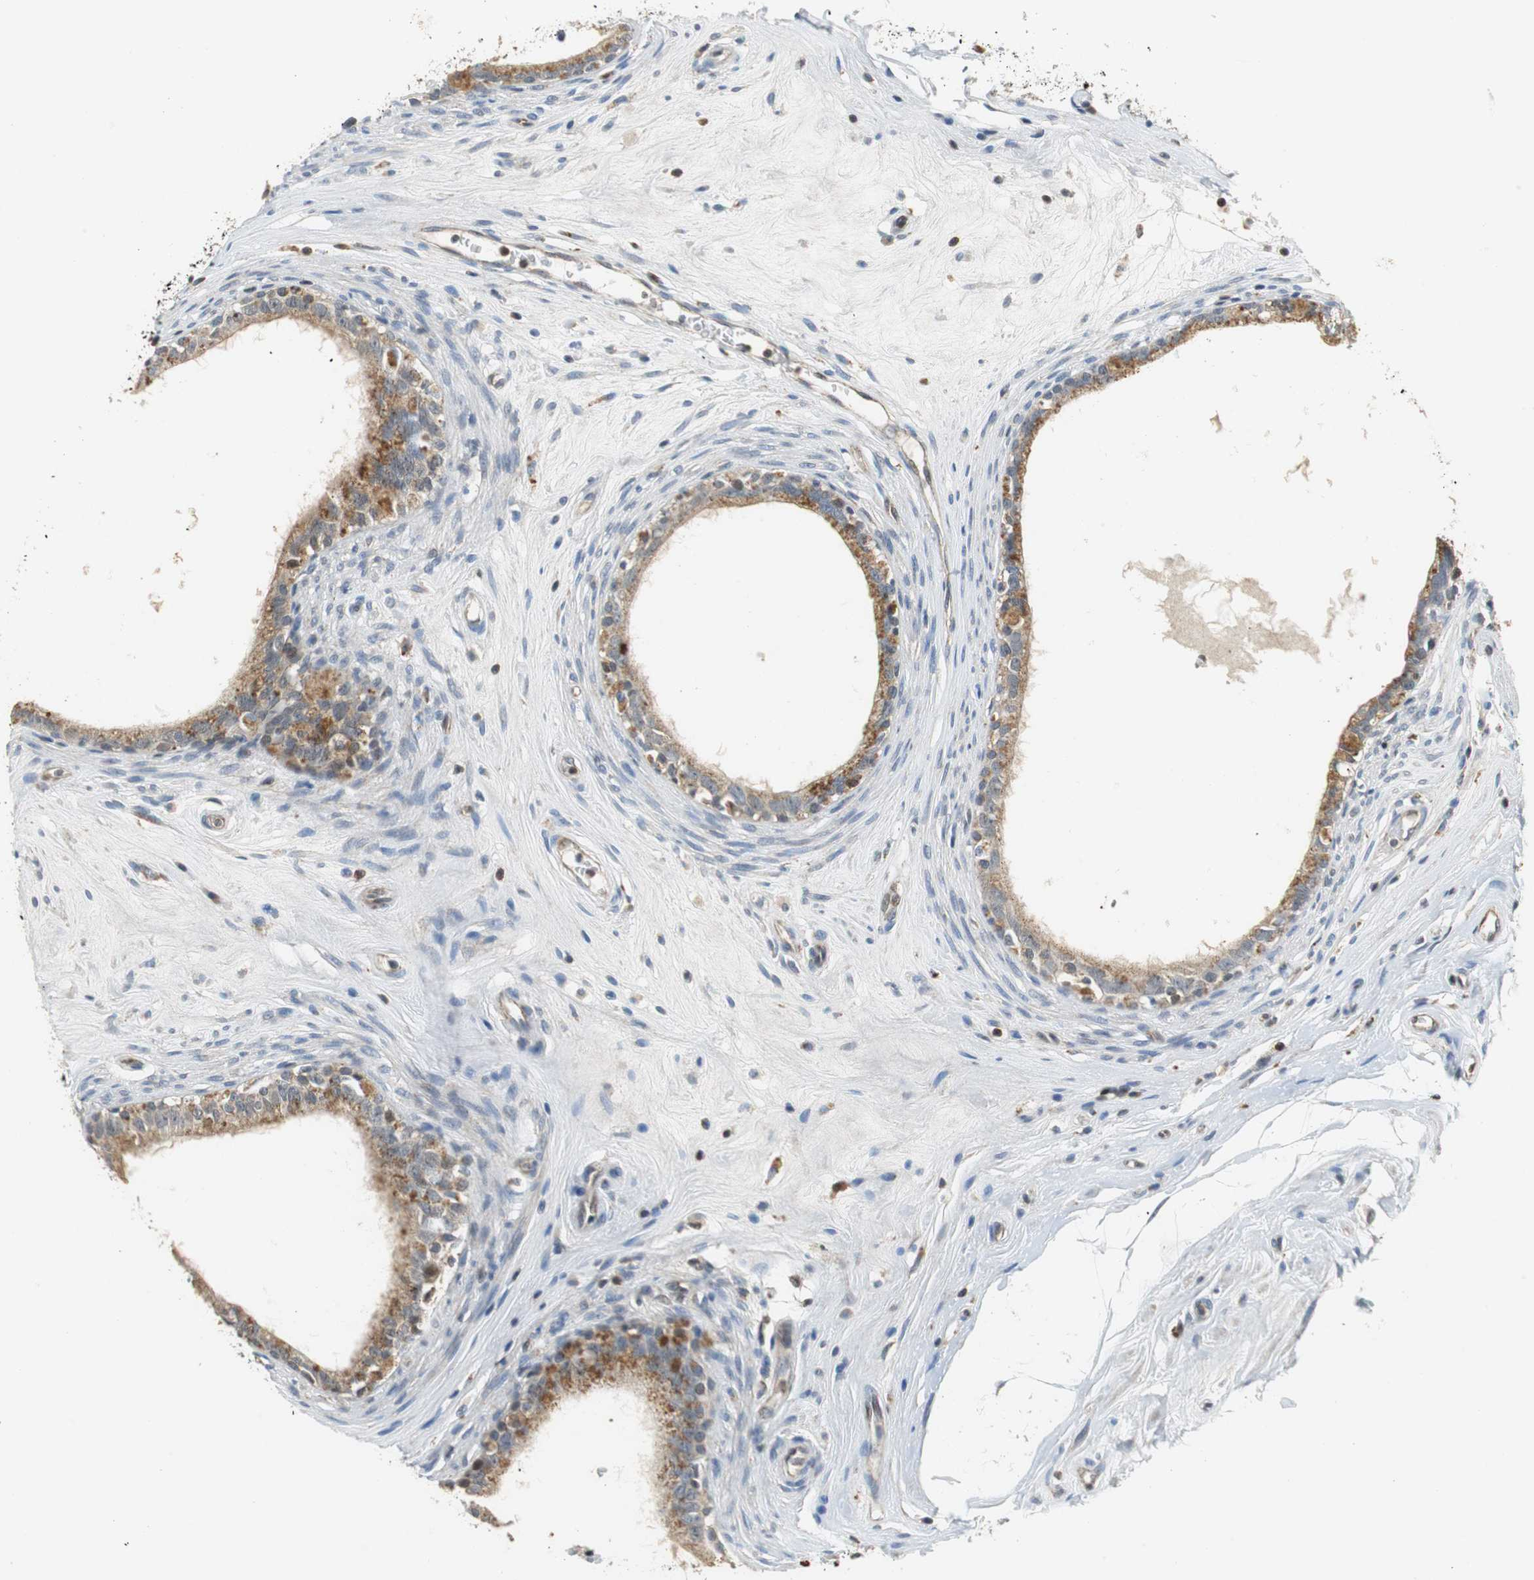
{"staining": {"intensity": "moderate", "quantity": ">75%", "location": "cytoplasmic/membranous"}, "tissue": "epididymis", "cell_type": "Glandular cells", "image_type": "normal", "snomed": [{"axis": "morphology", "description": "Normal tissue, NOS"}, {"axis": "morphology", "description": "Inflammation, NOS"}, {"axis": "topography", "description": "Epididymis"}], "caption": "Immunohistochemical staining of benign human epididymis displays >75% levels of moderate cytoplasmic/membranous protein positivity in about >75% of glandular cells. (IHC, brightfield microscopy, high magnification).", "gene": "GSDMD", "patient": {"sex": "male", "age": 84}}